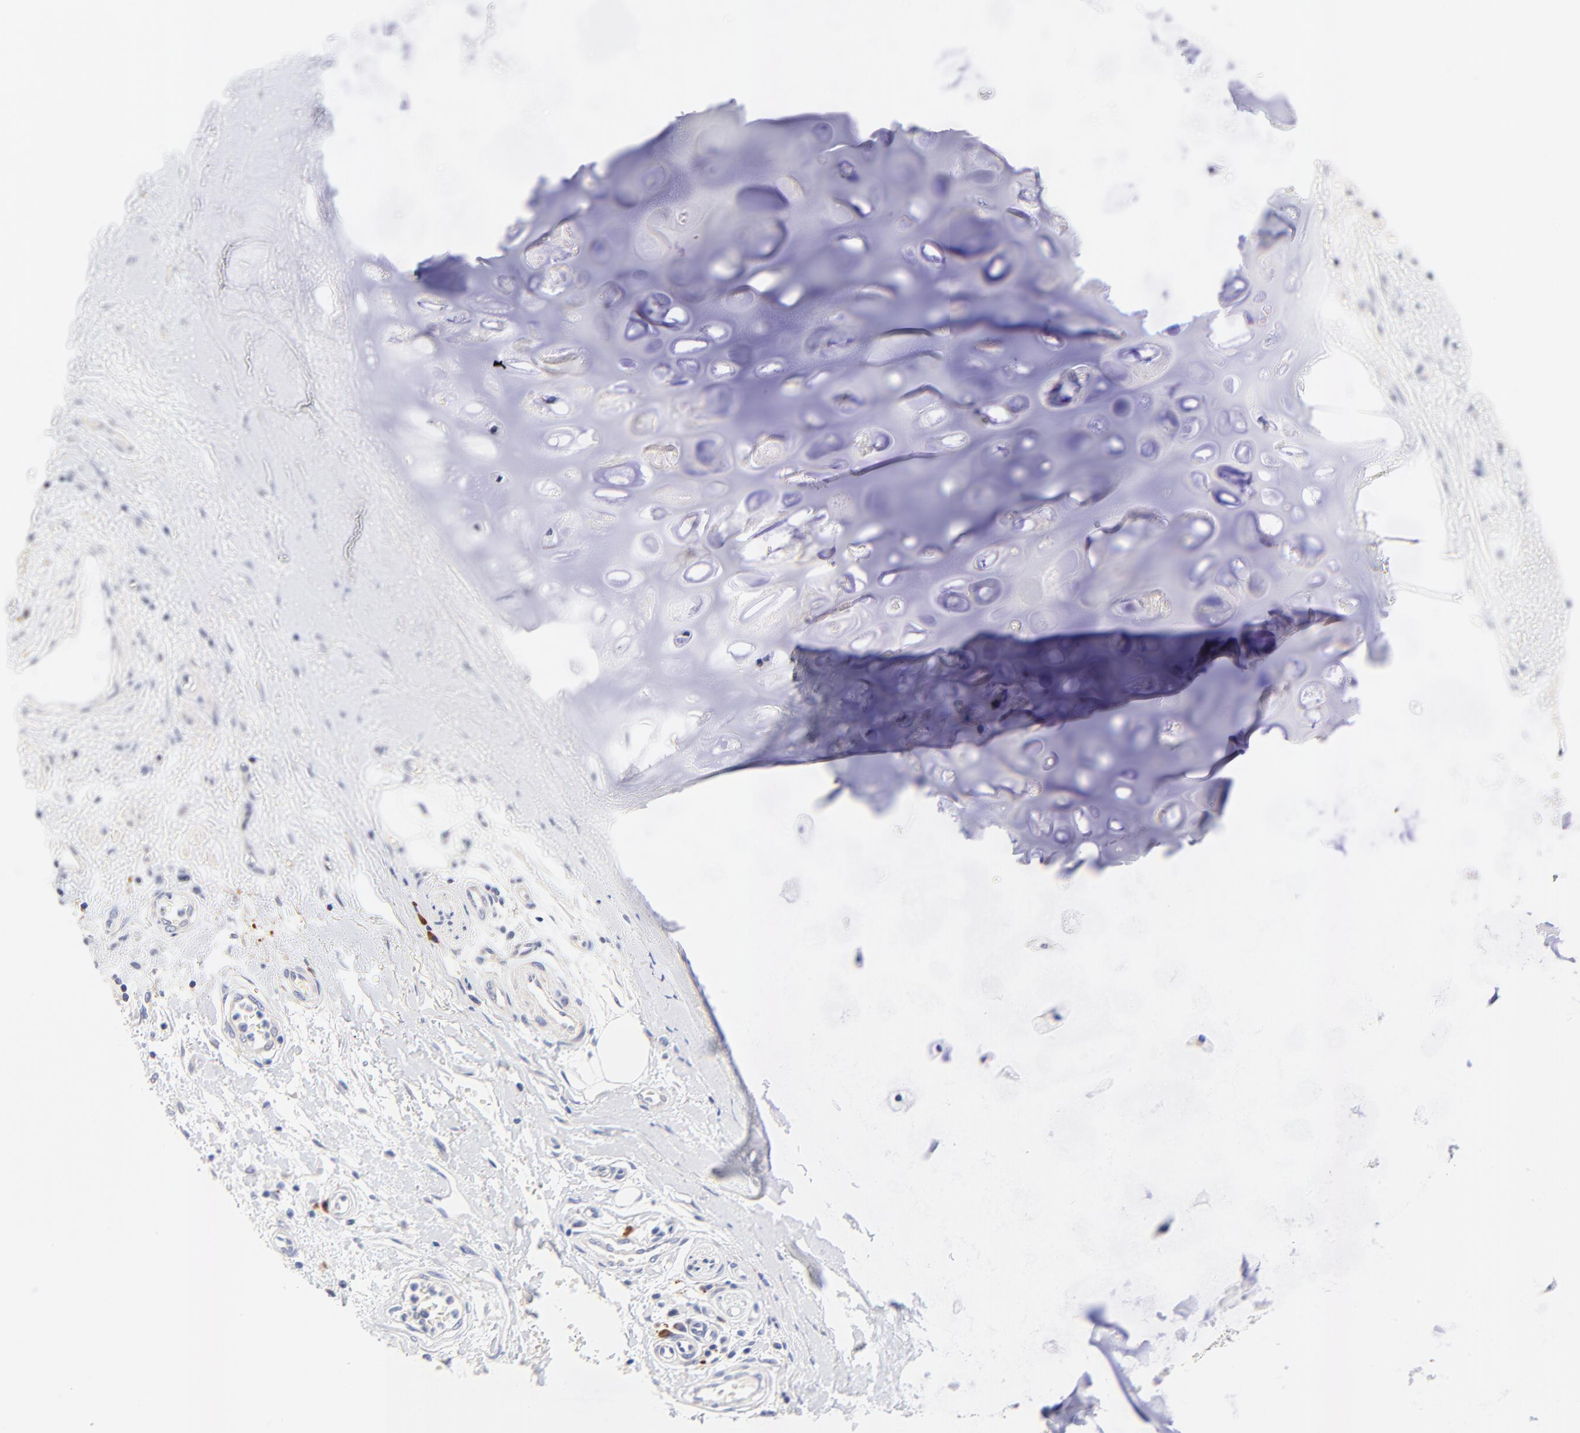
{"staining": {"intensity": "negative", "quantity": "none", "location": "none"}, "tissue": "adipose tissue", "cell_type": "Adipocytes", "image_type": "normal", "snomed": [{"axis": "morphology", "description": "Normal tissue, NOS"}, {"axis": "morphology", "description": "Adenocarcinoma, NOS"}, {"axis": "topography", "description": "Cartilage tissue"}, {"axis": "topography", "description": "Bronchus"}, {"axis": "topography", "description": "Lung"}], "caption": "DAB (3,3'-diaminobenzidine) immunohistochemical staining of benign adipose tissue reveals no significant expression in adipocytes. Brightfield microscopy of IHC stained with DAB (3,3'-diaminobenzidine) (brown) and hematoxylin (blue), captured at high magnification.", "gene": "AFF2", "patient": {"sex": "female", "age": 67}}